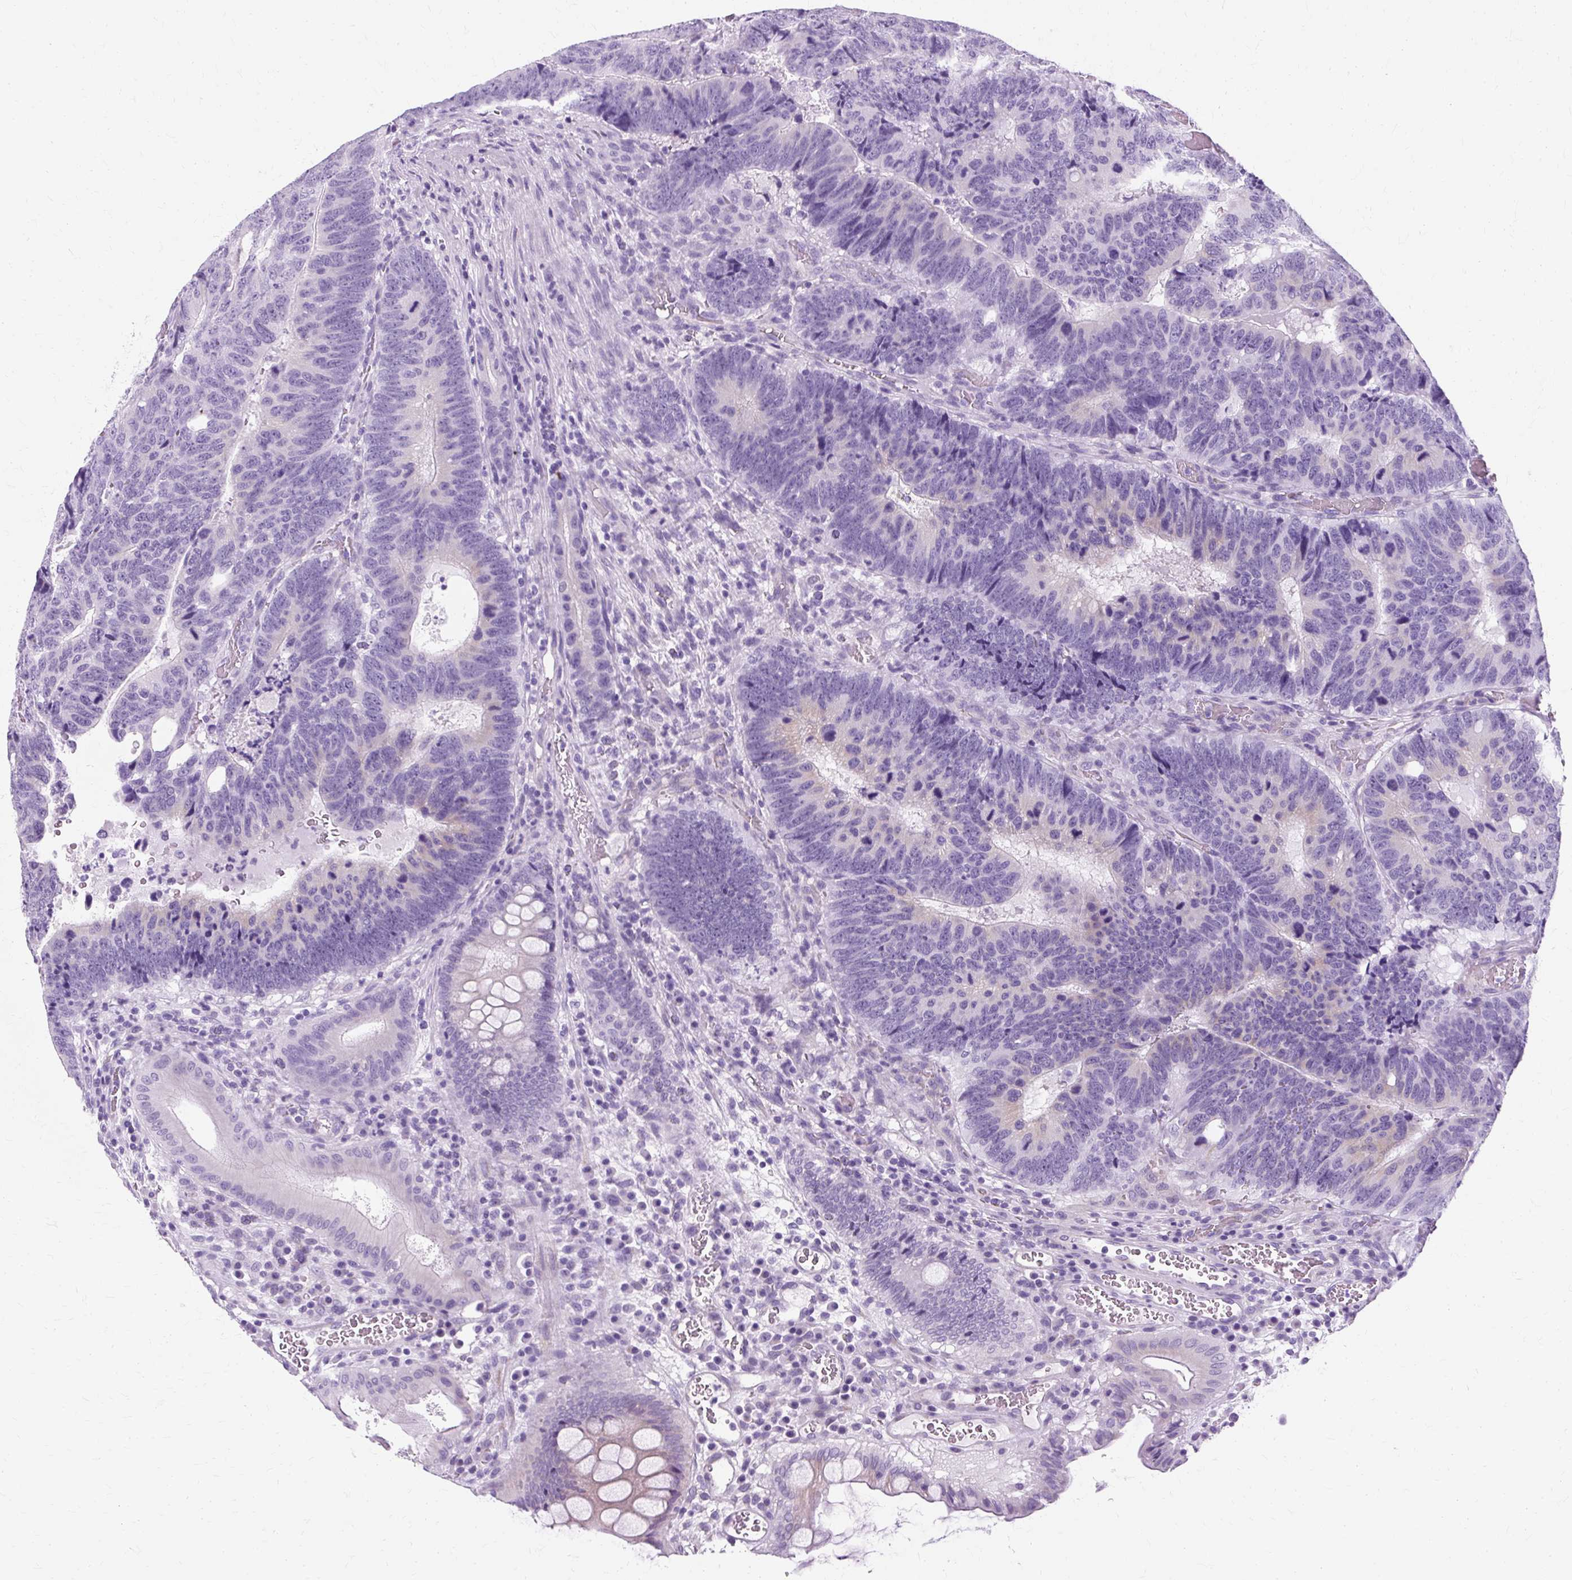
{"staining": {"intensity": "negative", "quantity": "none", "location": "none"}, "tissue": "colorectal cancer", "cell_type": "Tumor cells", "image_type": "cancer", "snomed": [{"axis": "morphology", "description": "Adenocarcinoma, NOS"}, {"axis": "topography", "description": "Colon"}], "caption": "Immunohistochemistry of human colorectal adenocarcinoma shows no expression in tumor cells.", "gene": "TMEM89", "patient": {"sex": "male", "age": 62}}